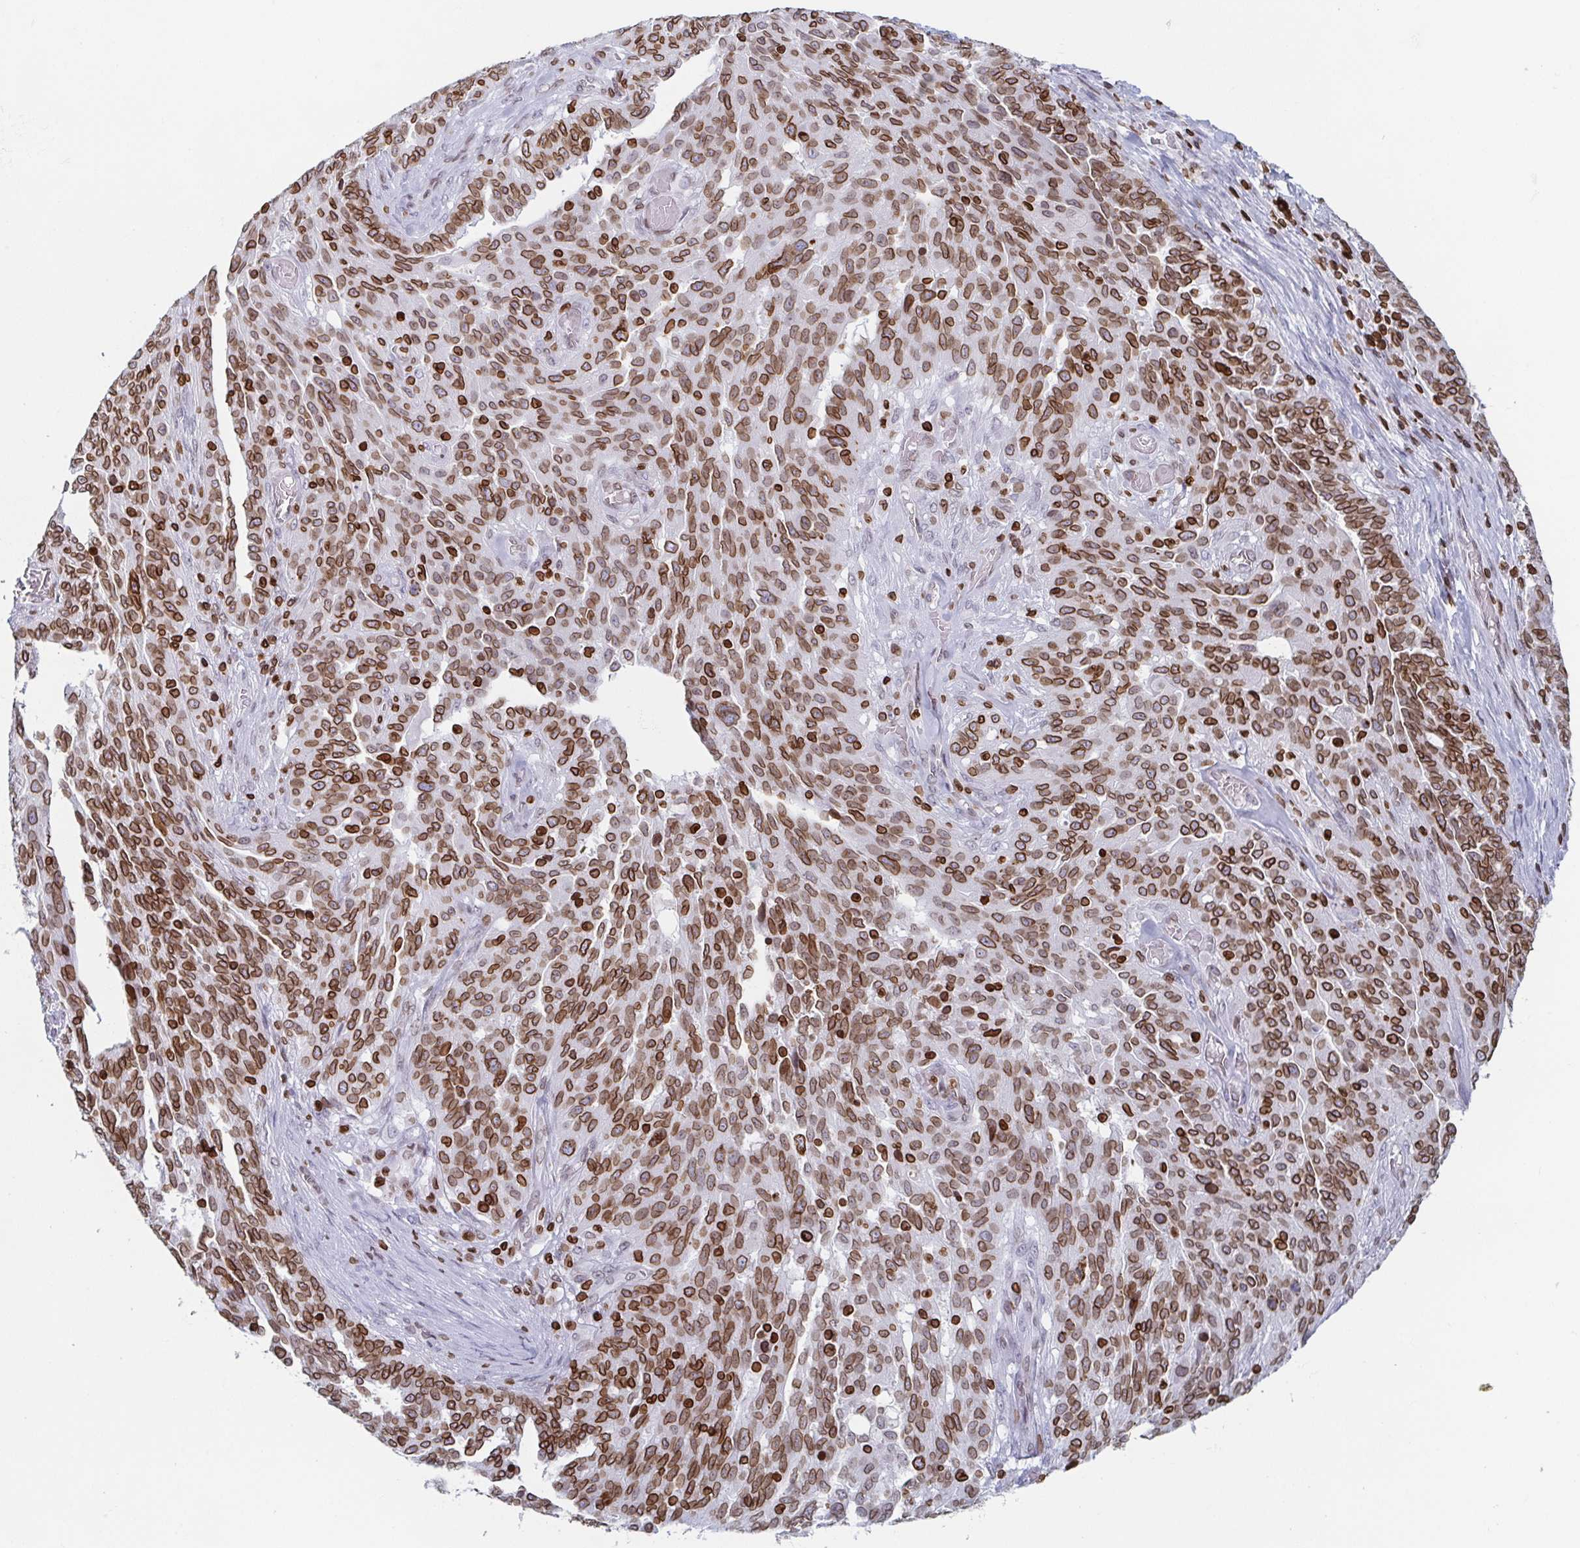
{"staining": {"intensity": "moderate", "quantity": ">75%", "location": "cytoplasmic/membranous,nuclear"}, "tissue": "ovarian cancer", "cell_type": "Tumor cells", "image_type": "cancer", "snomed": [{"axis": "morphology", "description": "Cystadenocarcinoma, serous, NOS"}, {"axis": "topography", "description": "Ovary"}], "caption": "High-power microscopy captured an immunohistochemistry (IHC) image of ovarian cancer, revealing moderate cytoplasmic/membranous and nuclear positivity in approximately >75% of tumor cells. (DAB IHC with brightfield microscopy, high magnification).", "gene": "BTBD7", "patient": {"sex": "female", "age": 67}}